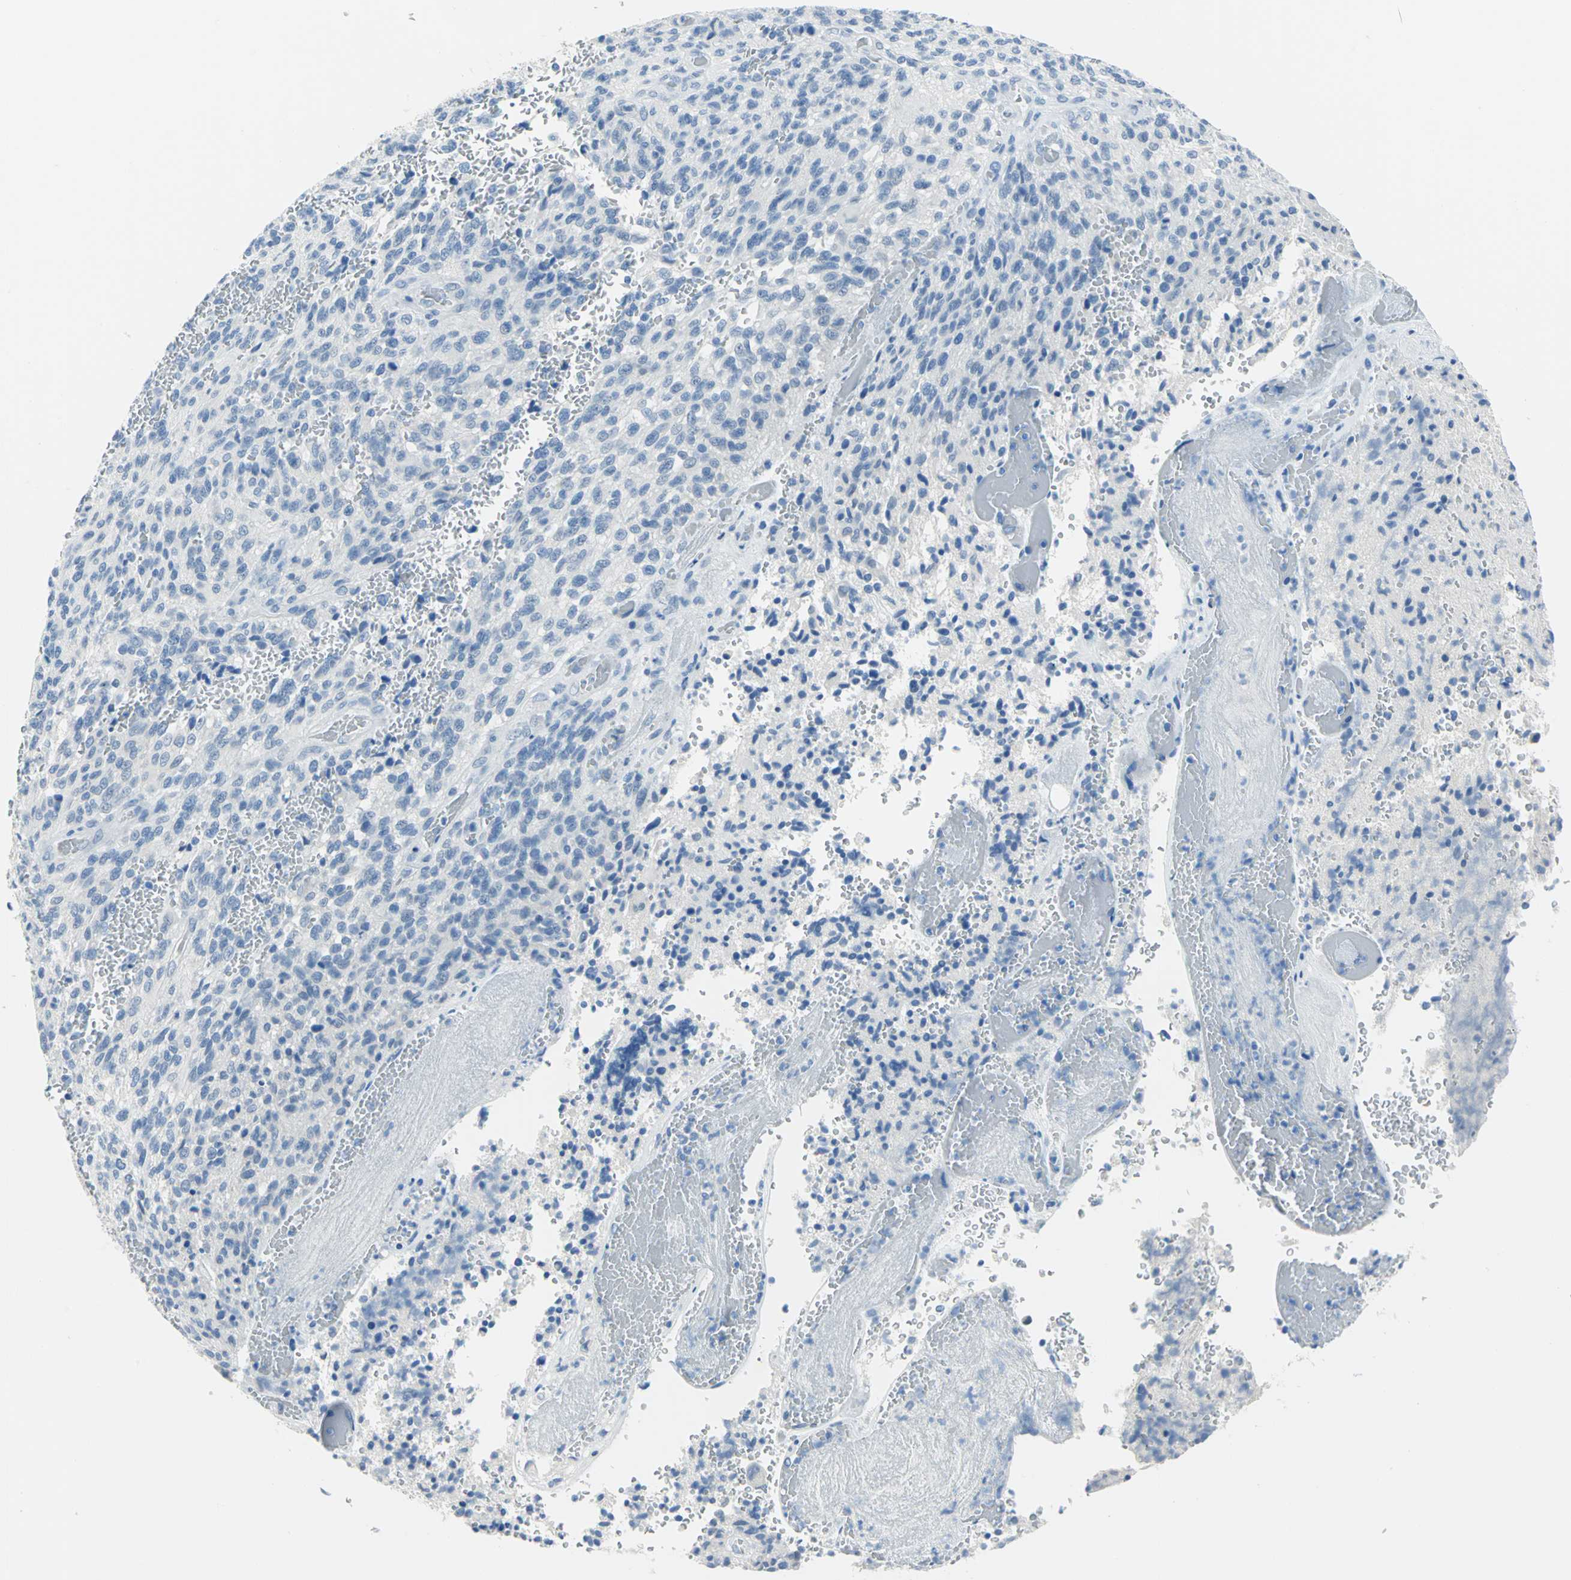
{"staining": {"intensity": "negative", "quantity": "none", "location": "none"}, "tissue": "glioma", "cell_type": "Tumor cells", "image_type": "cancer", "snomed": [{"axis": "morphology", "description": "Normal tissue, NOS"}, {"axis": "morphology", "description": "Glioma, malignant, High grade"}, {"axis": "topography", "description": "Cerebral cortex"}], "caption": "Glioma stained for a protein using immunohistochemistry (IHC) demonstrates no positivity tumor cells.", "gene": "PKLR", "patient": {"sex": "male", "age": 56}}